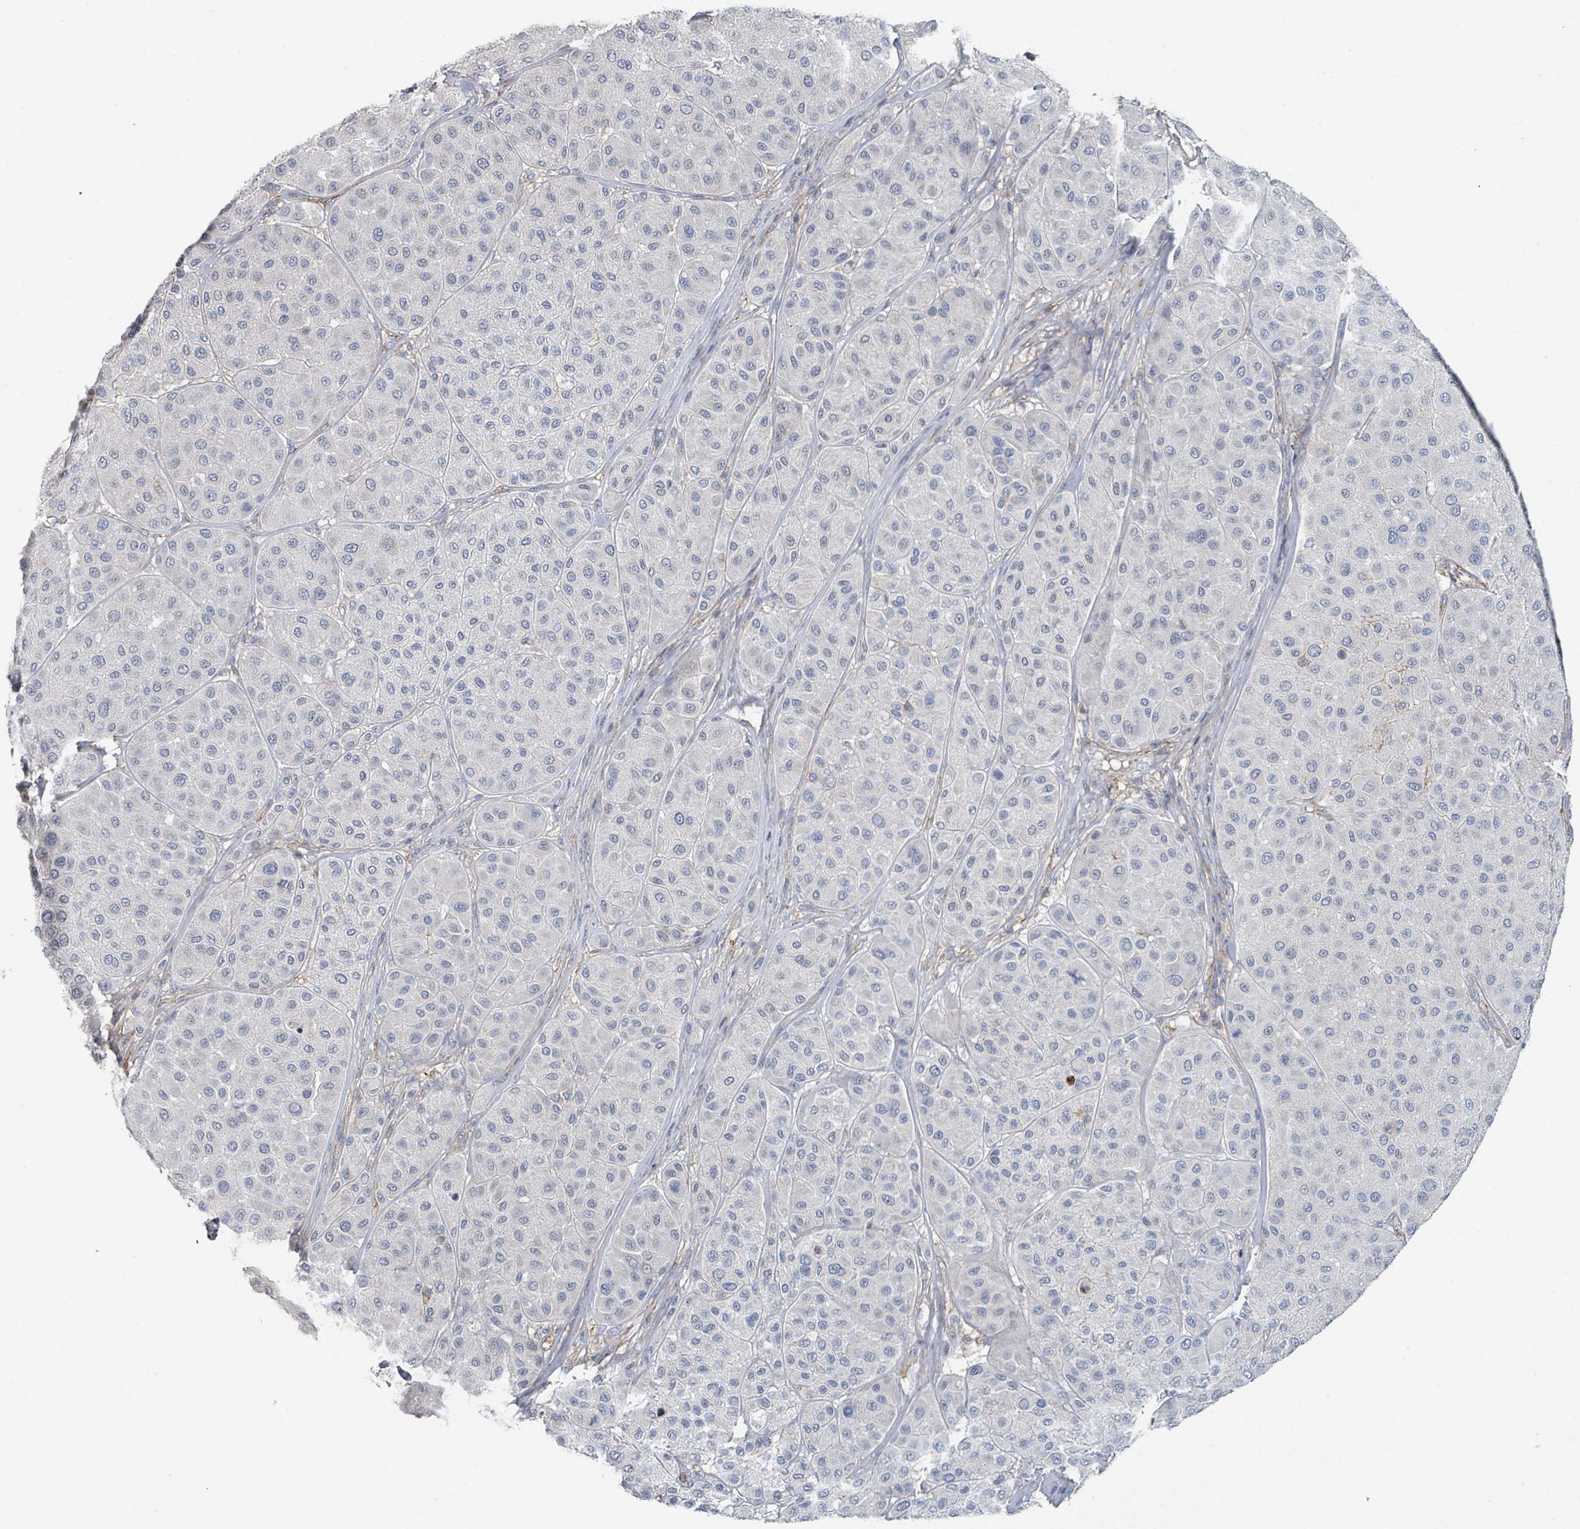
{"staining": {"intensity": "negative", "quantity": "none", "location": "none"}, "tissue": "melanoma", "cell_type": "Tumor cells", "image_type": "cancer", "snomed": [{"axis": "morphology", "description": "Malignant melanoma, Metastatic site"}, {"axis": "topography", "description": "Smooth muscle"}], "caption": "Immunohistochemistry image of neoplastic tissue: human malignant melanoma (metastatic site) stained with DAB (3,3'-diaminobenzidine) shows no significant protein expression in tumor cells. Brightfield microscopy of immunohistochemistry (IHC) stained with DAB (3,3'-diaminobenzidine) (brown) and hematoxylin (blue), captured at high magnification.", "gene": "LRRC42", "patient": {"sex": "male", "age": 41}}